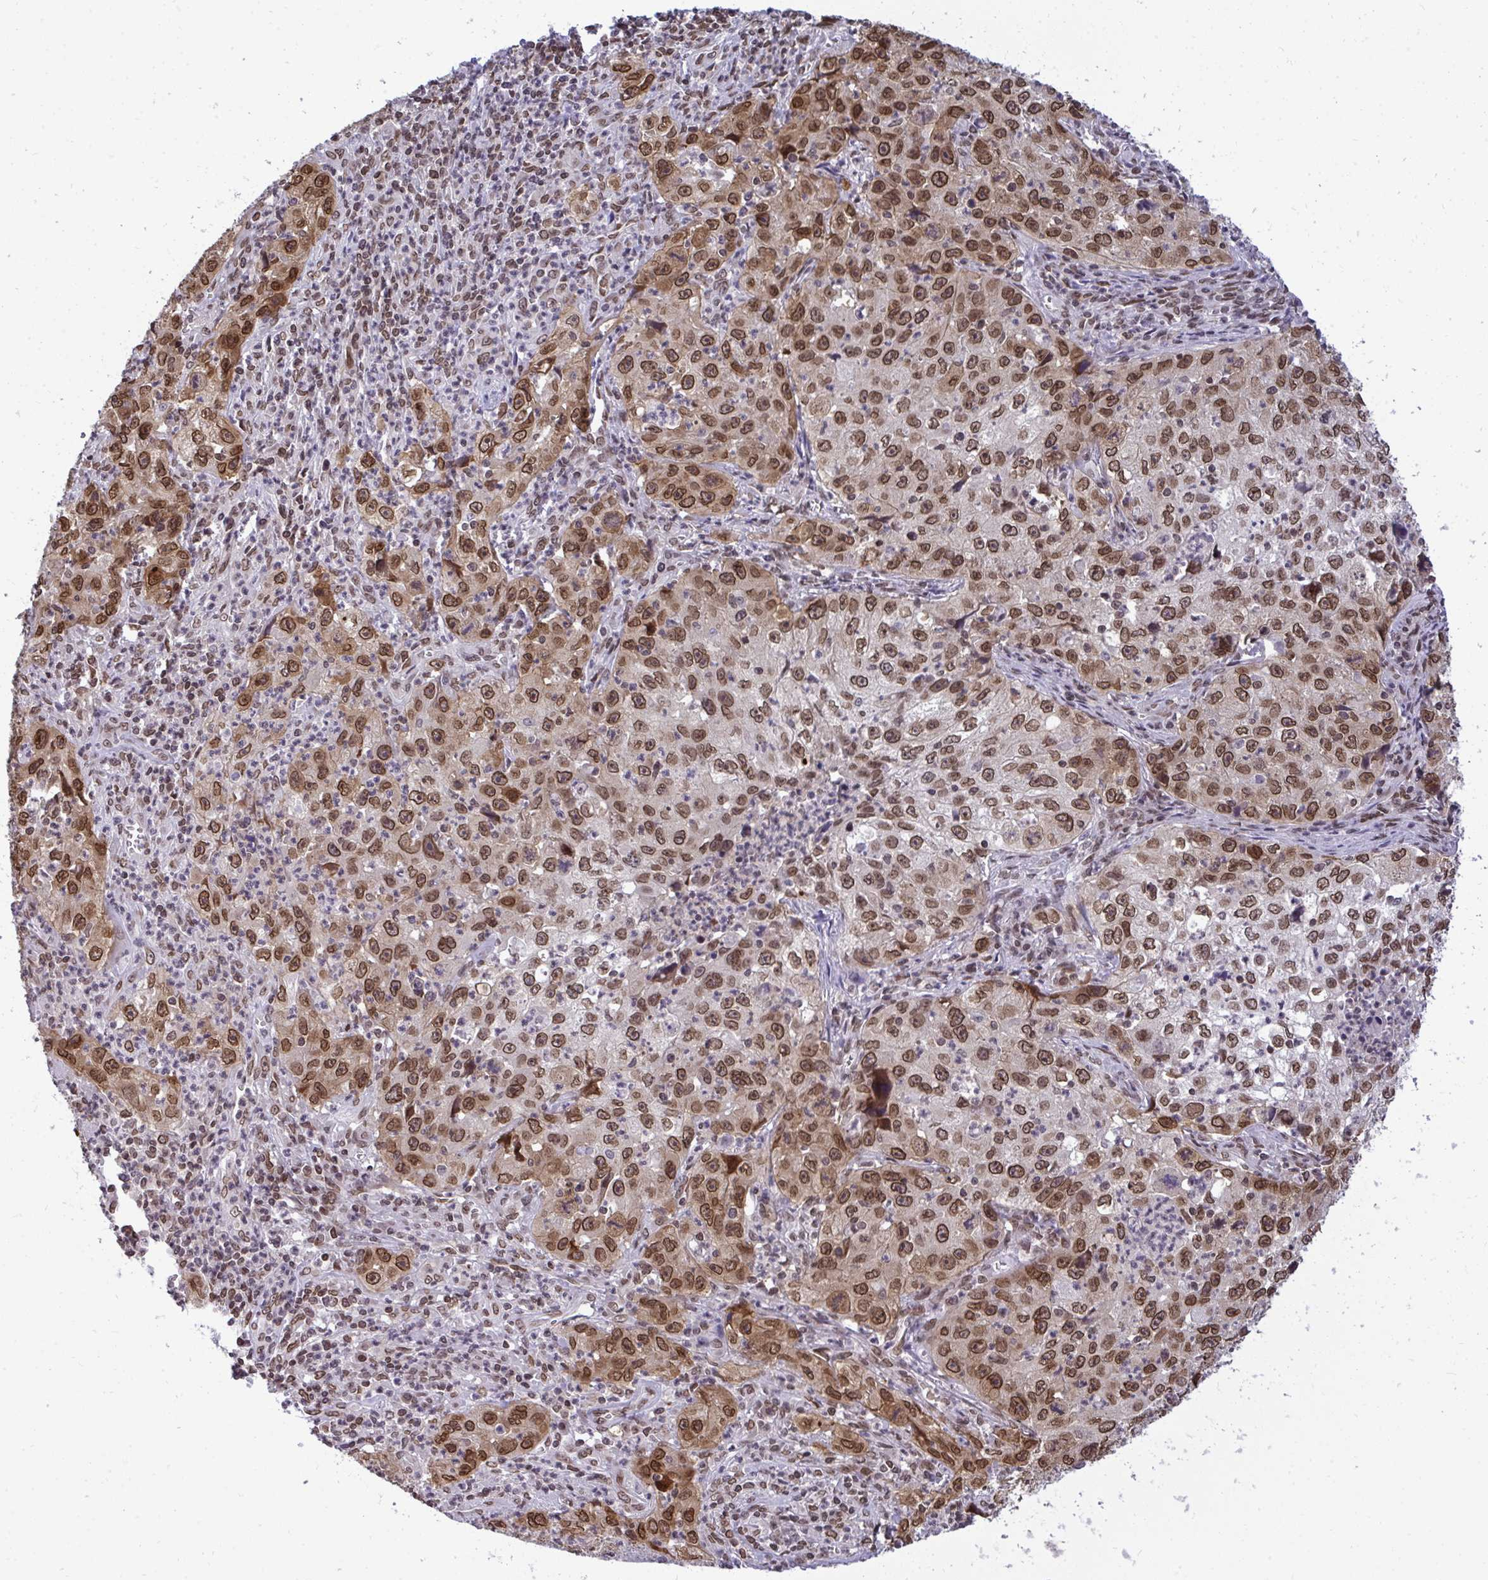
{"staining": {"intensity": "moderate", "quantity": ">75%", "location": "cytoplasmic/membranous,nuclear"}, "tissue": "lung cancer", "cell_type": "Tumor cells", "image_type": "cancer", "snomed": [{"axis": "morphology", "description": "Squamous cell carcinoma, NOS"}, {"axis": "topography", "description": "Lung"}], "caption": "The immunohistochemical stain highlights moderate cytoplasmic/membranous and nuclear positivity in tumor cells of lung squamous cell carcinoma tissue.", "gene": "JPT1", "patient": {"sex": "male", "age": 71}}